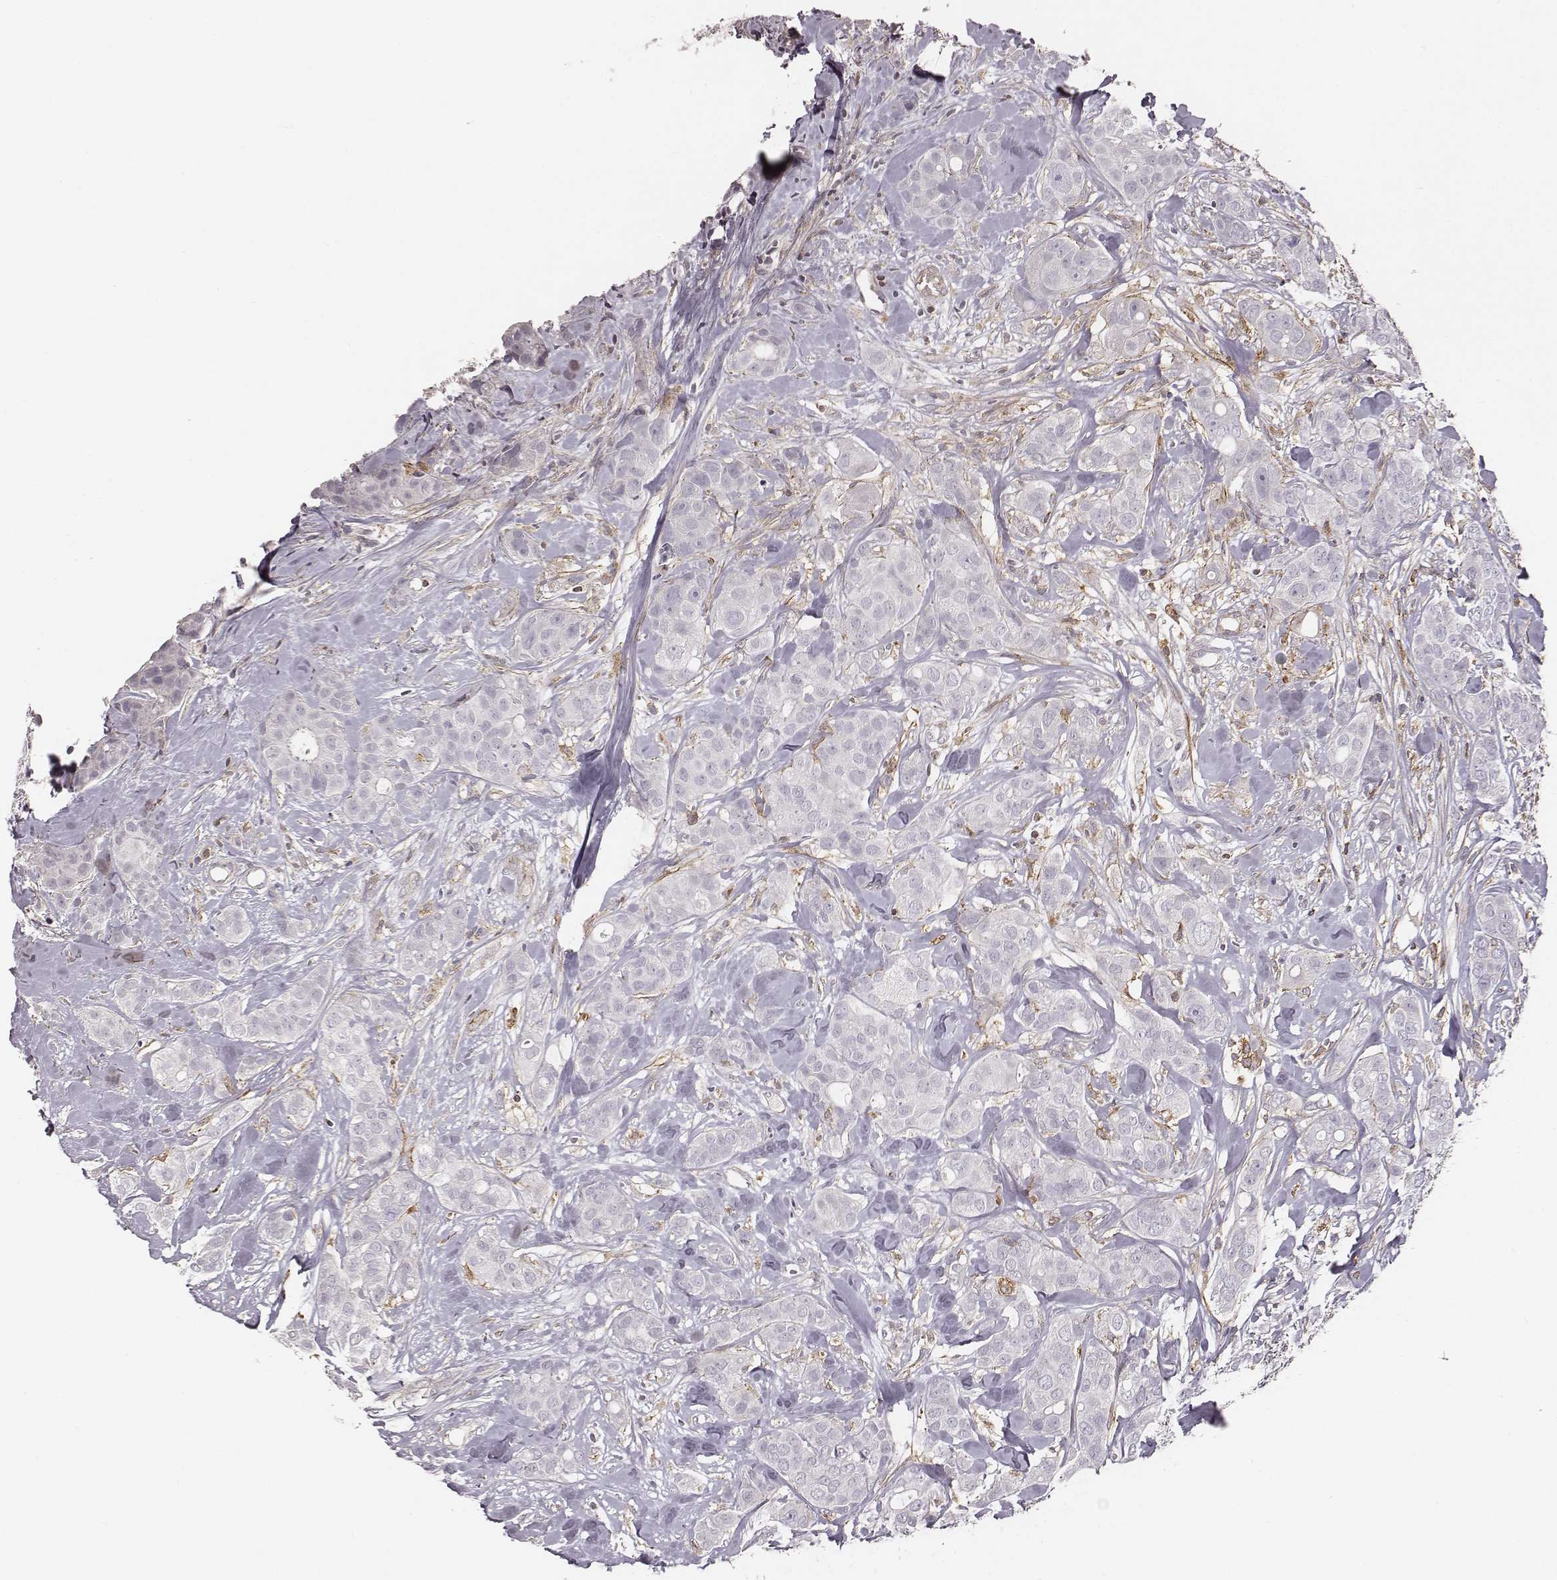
{"staining": {"intensity": "negative", "quantity": "none", "location": "none"}, "tissue": "breast cancer", "cell_type": "Tumor cells", "image_type": "cancer", "snomed": [{"axis": "morphology", "description": "Duct carcinoma"}, {"axis": "topography", "description": "Breast"}], "caption": "Tumor cells are negative for brown protein staining in breast cancer.", "gene": "ZYX", "patient": {"sex": "female", "age": 43}}